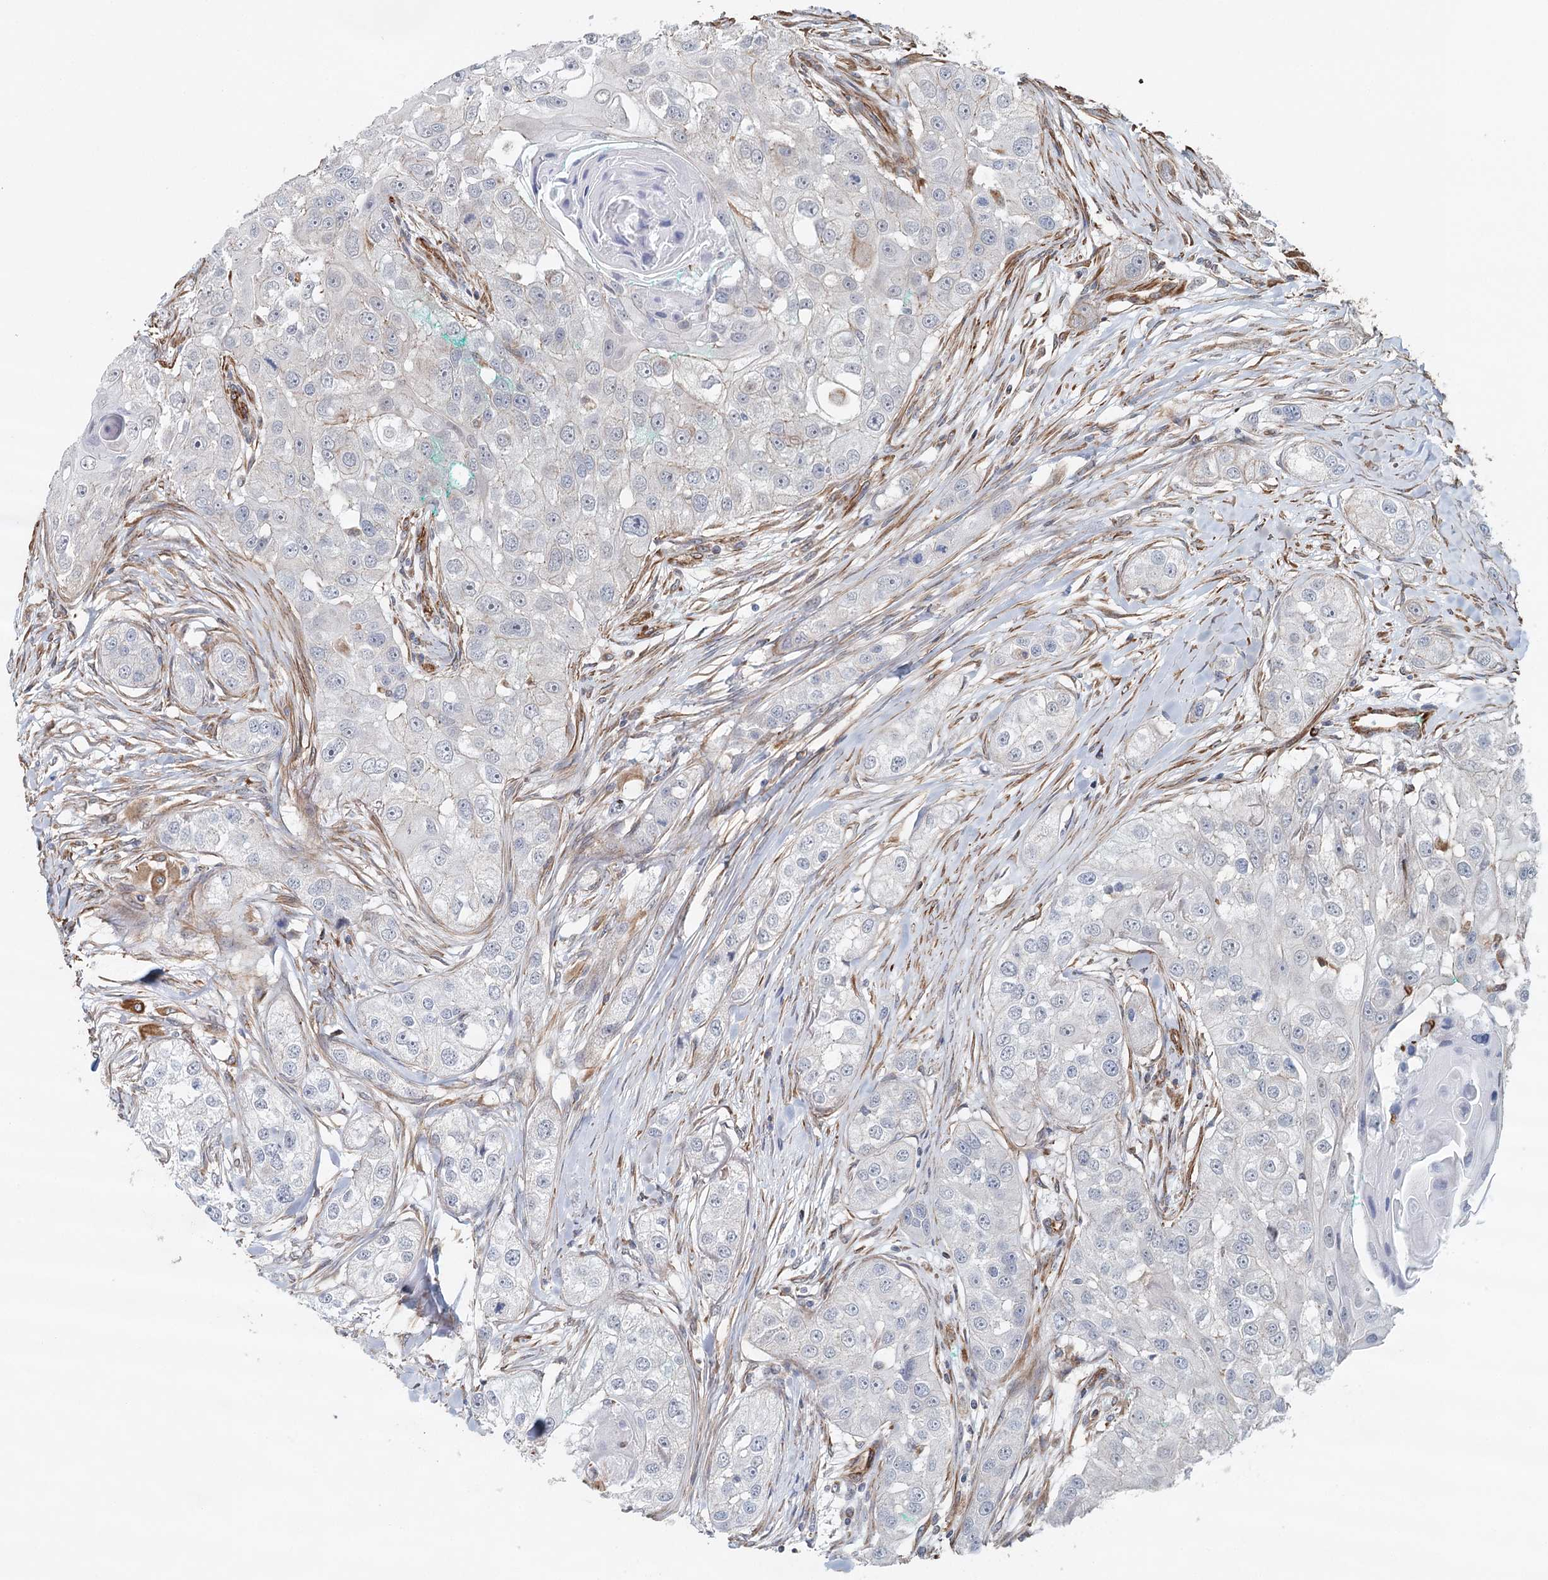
{"staining": {"intensity": "negative", "quantity": "none", "location": "none"}, "tissue": "head and neck cancer", "cell_type": "Tumor cells", "image_type": "cancer", "snomed": [{"axis": "morphology", "description": "Normal tissue, NOS"}, {"axis": "morphology", "description": "Squamous cell carcinoma, NOS"}, {"axis": "topography", "description": "Skeletal muscle"}, {"axis": "topography", "description": "Head-Neck"}], "caption": "The immunohistochemistry (IHC) photomicrograph has no significant staining in tumor cells of head and neck cancer (squamous cell carcinoma) tissue.", "gene": "SYNPO", "patient": {"sex": "male", "age": 51}}